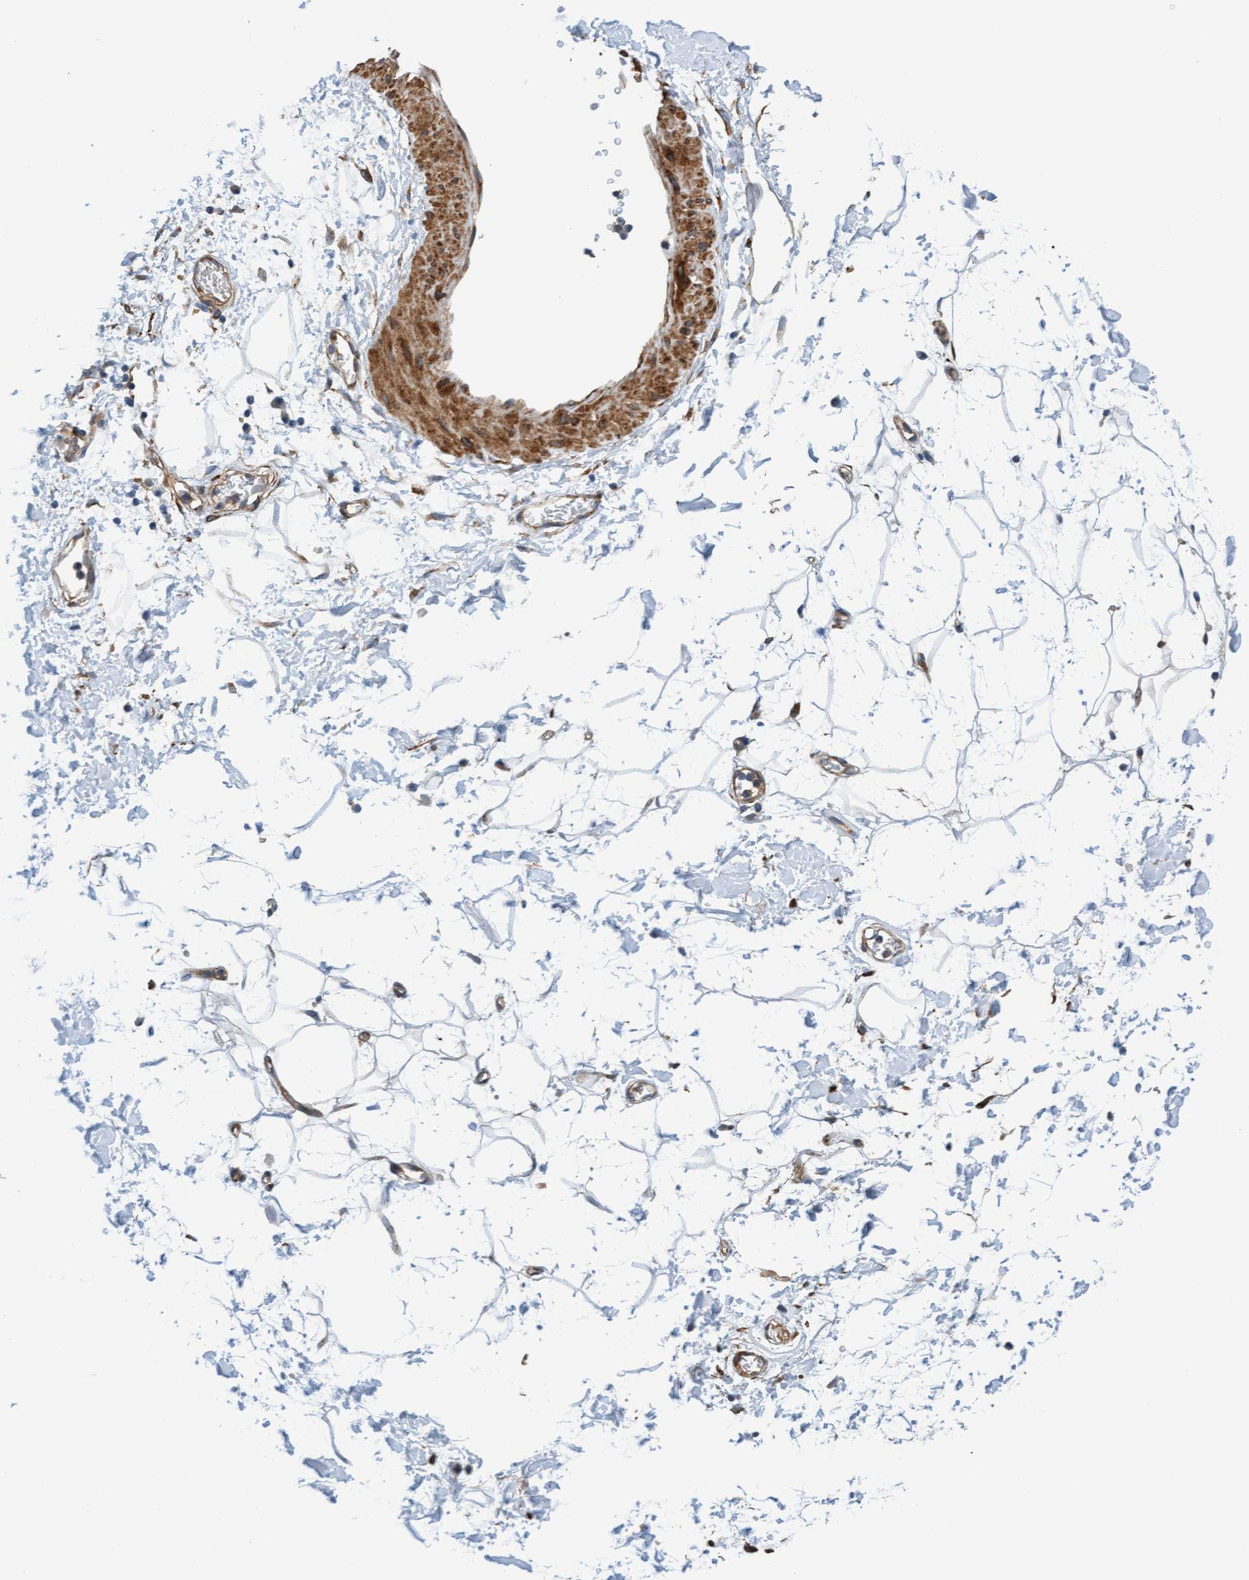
{"staining": {"intensity": "strong", "quantity": ">75%", "location": "cytoplasmic/membranous"}, "tissue": "adipose tissue", "cell_type": "Adipocytes", "image_type": "normal", "snomed": [{"axis": "morphology", "description": "Normal tissue, NOS"}, {"axis": "topography", "description": "Soft tissue"}], "caption": "Protein analysis of benign adipose tissue exhibits strong cytoplasmic/membranous expression in approximately >75% of adipocytes.", "gene": "FMNL3", "patient": {"sex": "male", "age": 72}}